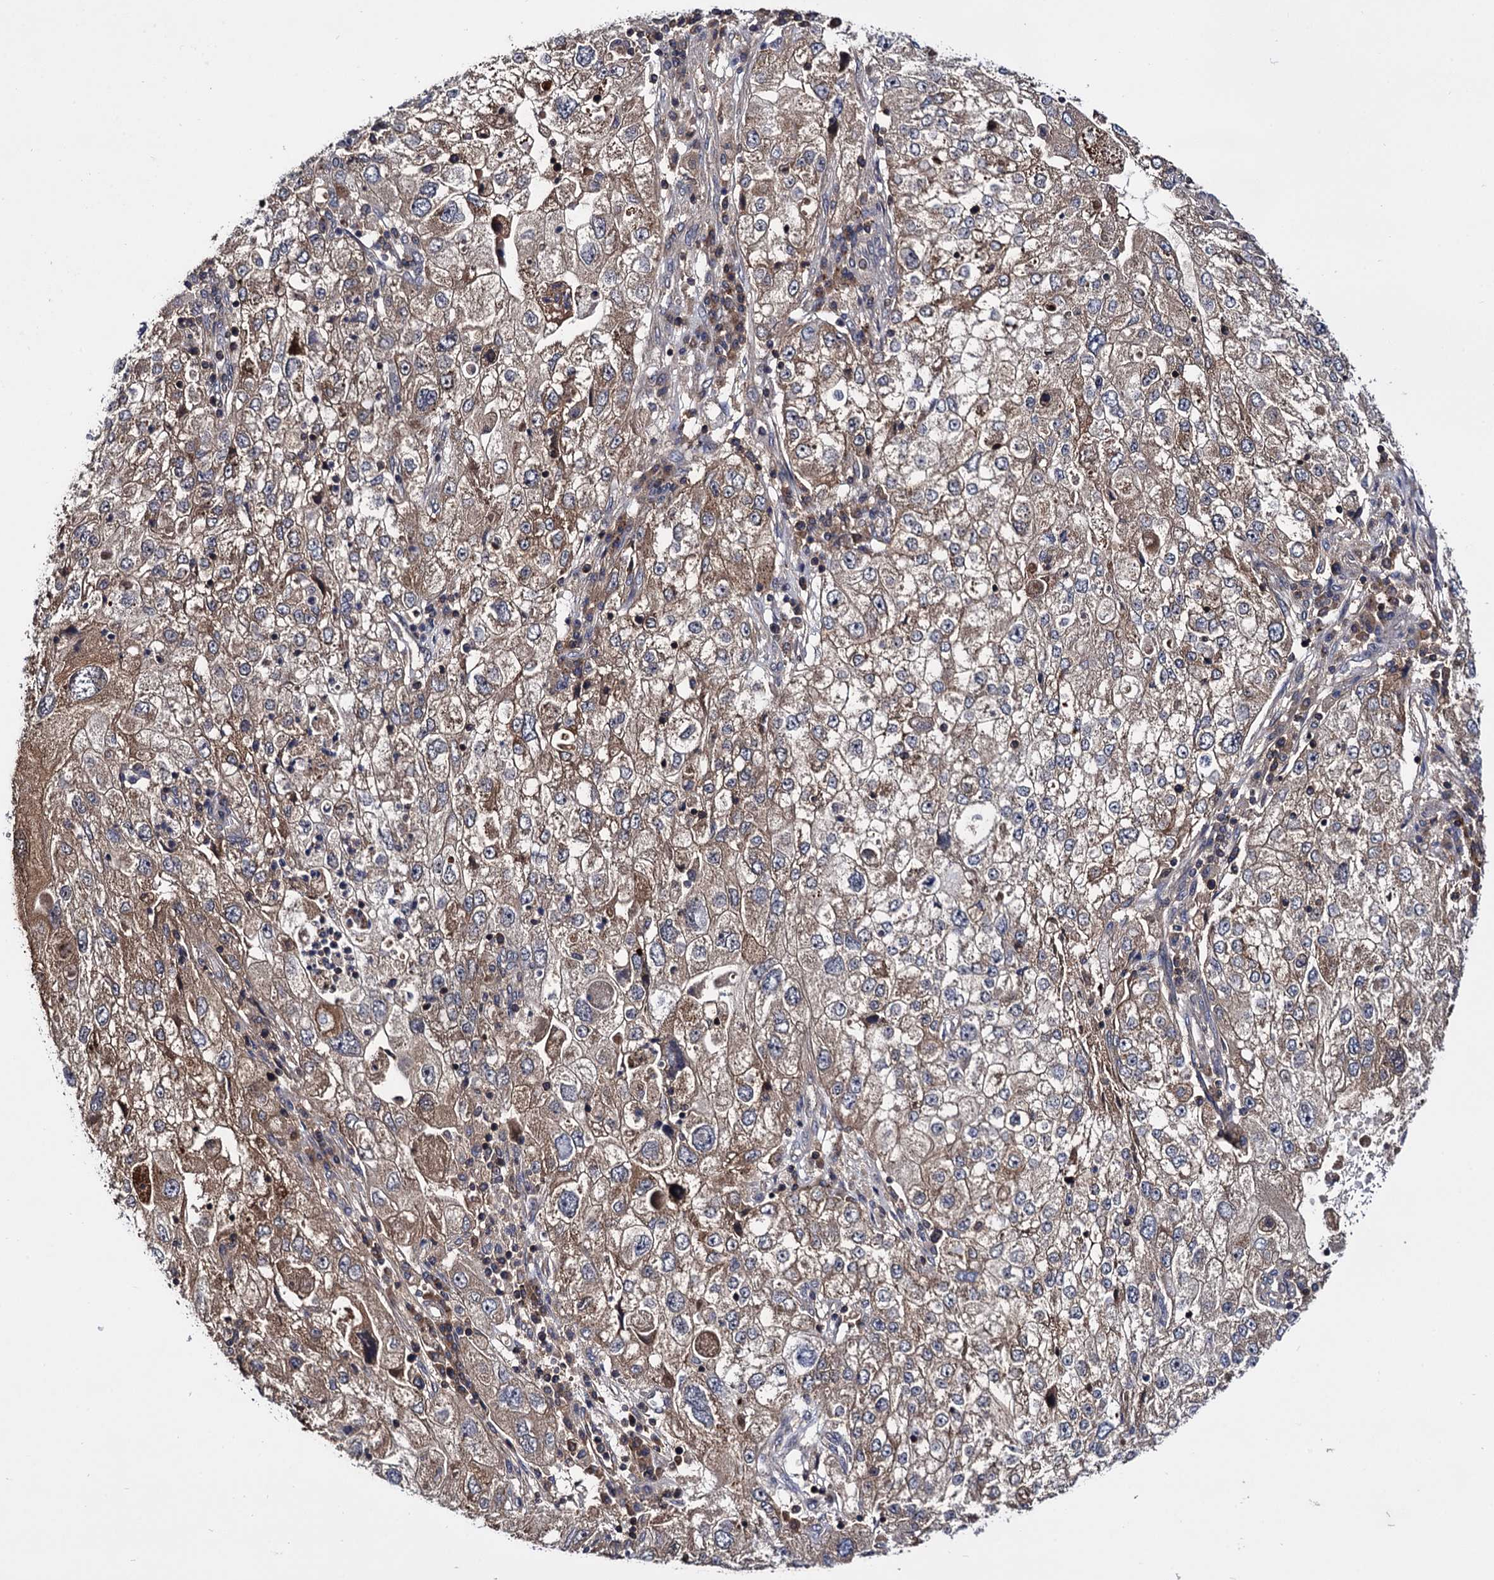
{"staining": {"intensity": "moderate", "quantity": ">75%", "location": "cytoplasmic/membranous"}, "tissue": "endometrial cancer", "cell_type": "Tumor cells", "image_type": "cancer", "snomed": [{"axis": "morphology", "description": "Adenocarcinoma, NOS"}, {"axis": "topography", "description": "Endometrium"}], "caption": "This is a histology image of immunohistochemistry staining of adenocarcinoma (endometrial), which shows moderate staining in the cytoplasmic/membranous of tumor cells.", "gene": "MICAL2", "patient": {"sex": "female", "age": 49}}